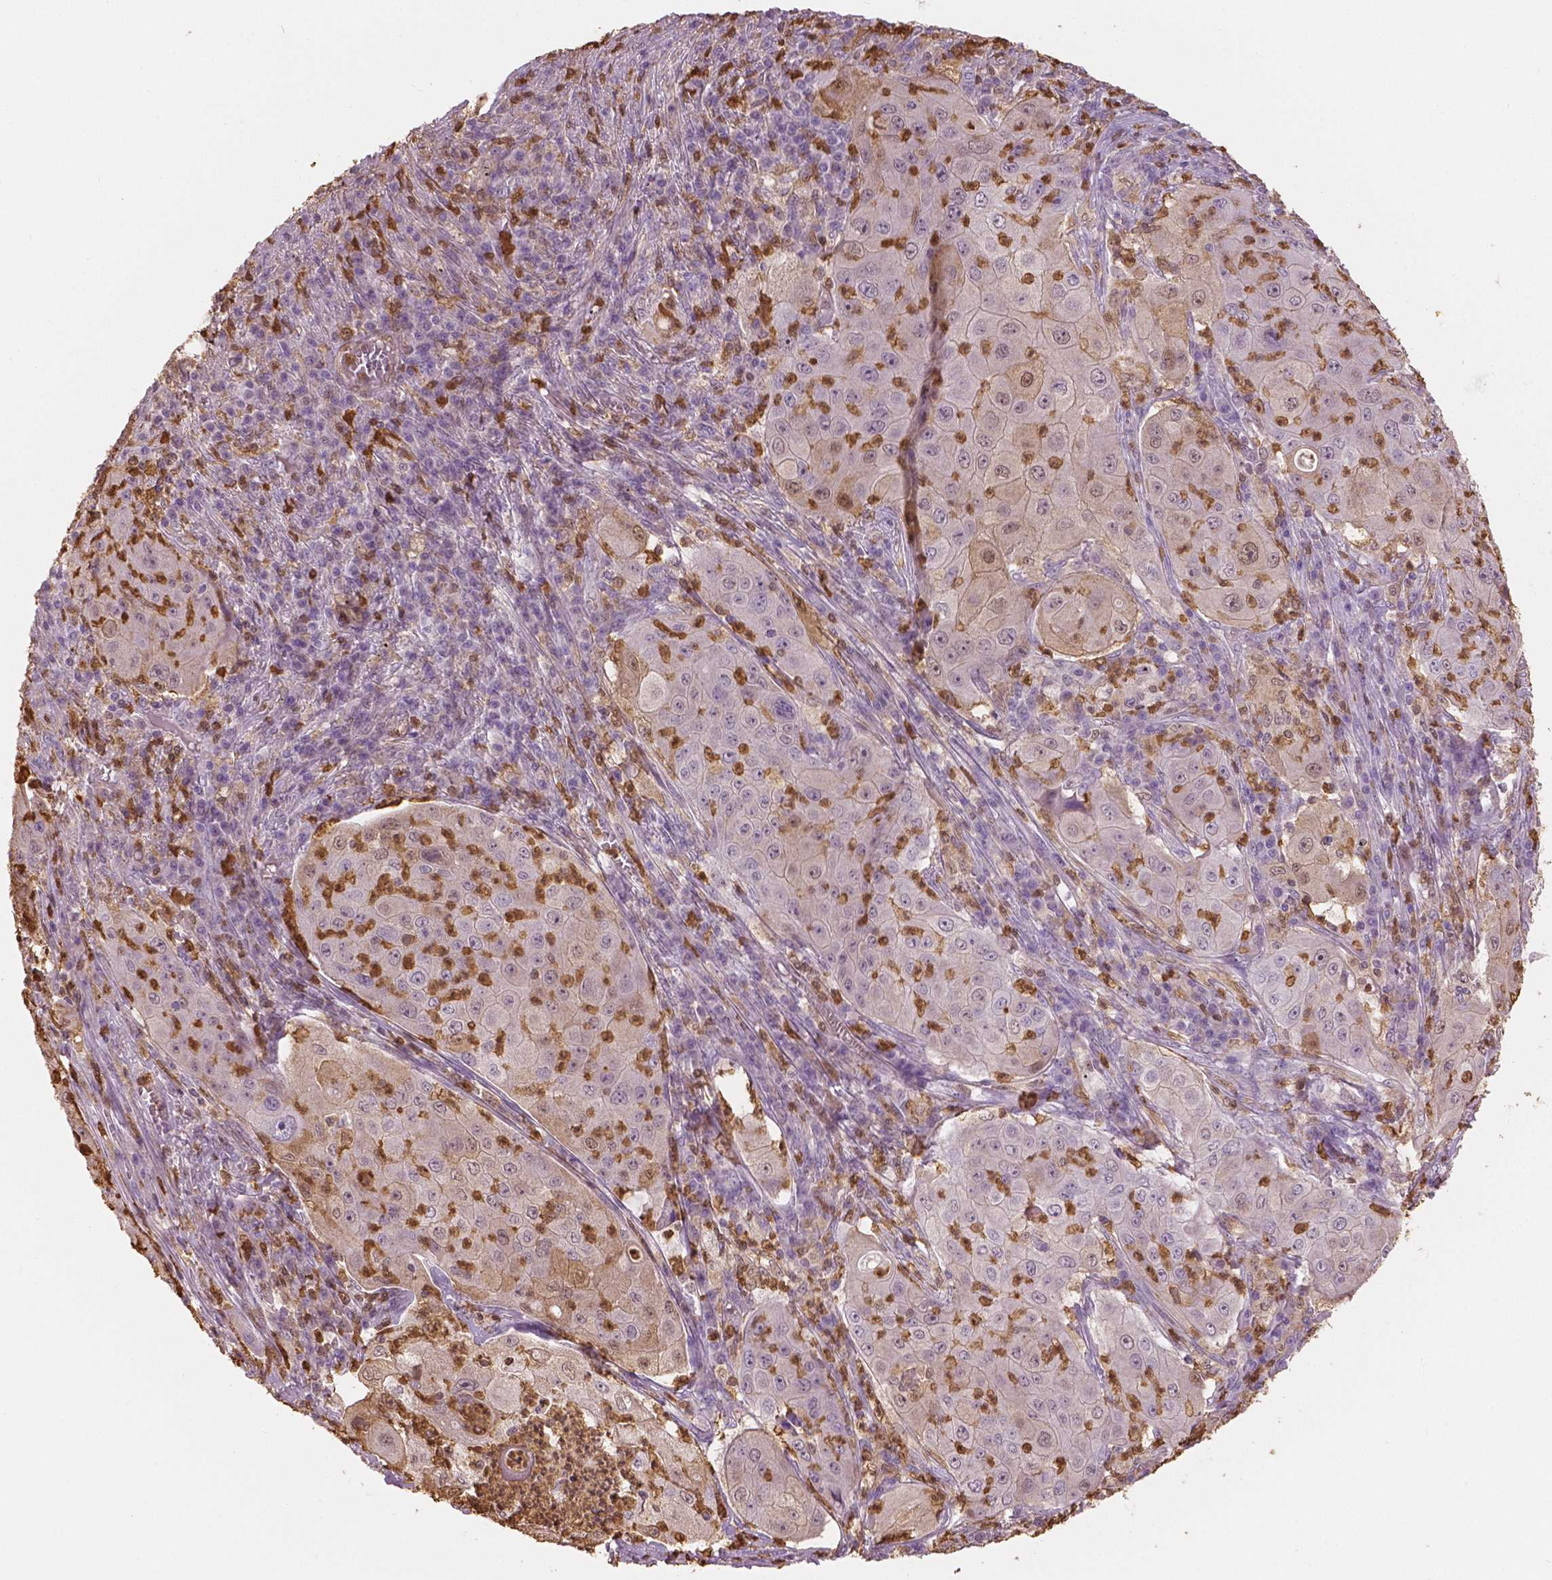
{"staining": {"intensity": "negative", "quantity": "none", "location": "none"}, "tissue": "lung cancer", "cell_type": "Tumor cells", "image_type": "cancer", "snomed": [{"axis": "morphology", "description": "Squamous cell carcinoma, NOS"}, {"axis": "topography", "description": "Lung"}], "caption": "Immunohistochemistry of lung cancer reveals no staining in tumor cells.", "gene": "S100A4", "patient": {"sex": "female", "age": 59}}